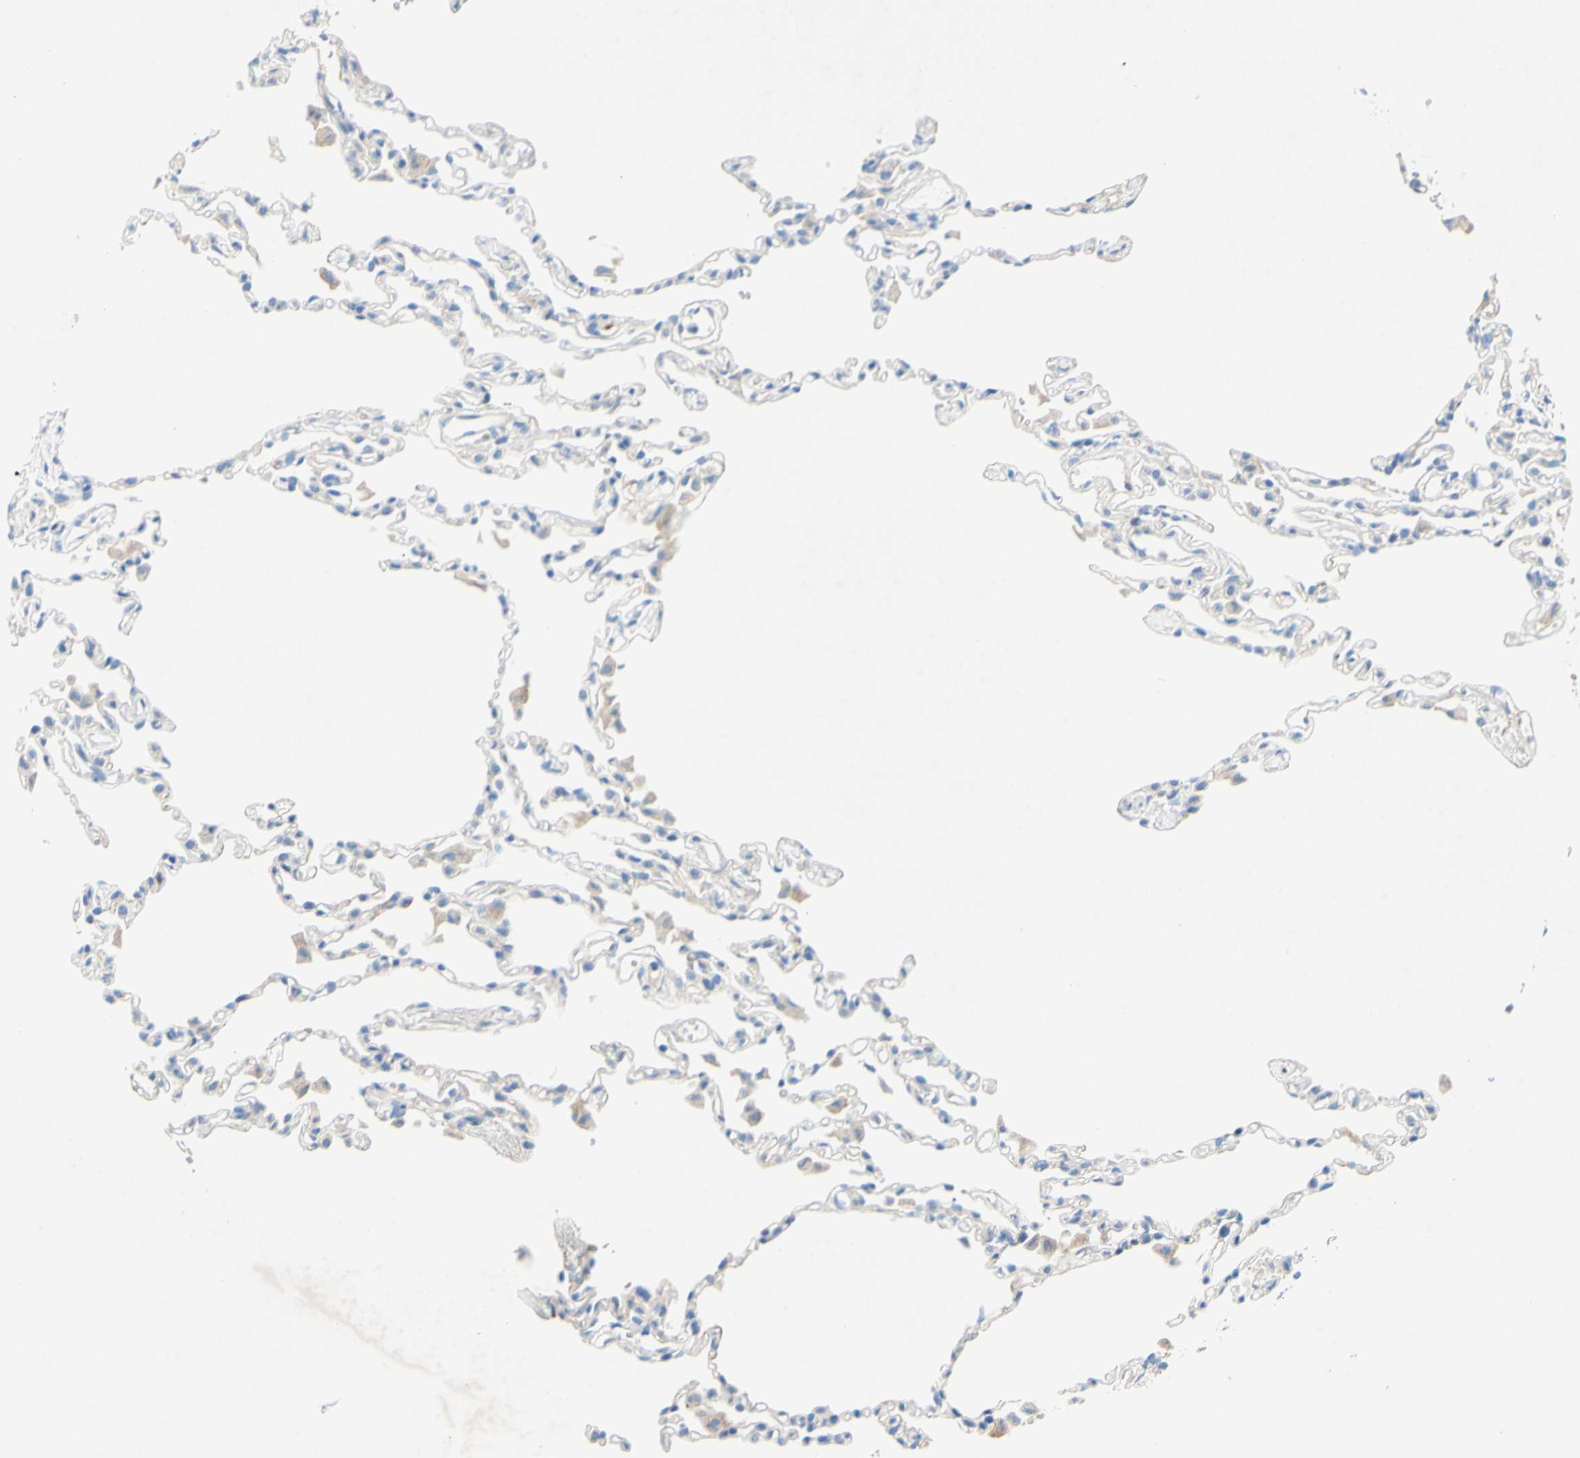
{"staining": {"intensity": "negative", "quantity": "none", "location": "none"}, "tissue": "lung", "cell_type": "Alveolar cells", "image_type": "normal", "snomed": [{"axis": "morphology", "description": "Normal tissue, NOS"}, {"axis": "topography", "description": "Lung"}], "caption": "Immunohistochemistry image of unremarkable lung: lung stained with DAB reveals no significant protein positivity in alveolar cells.", "gene": "TMIGD2", "patient": {"sex": "female", "age": 49}}